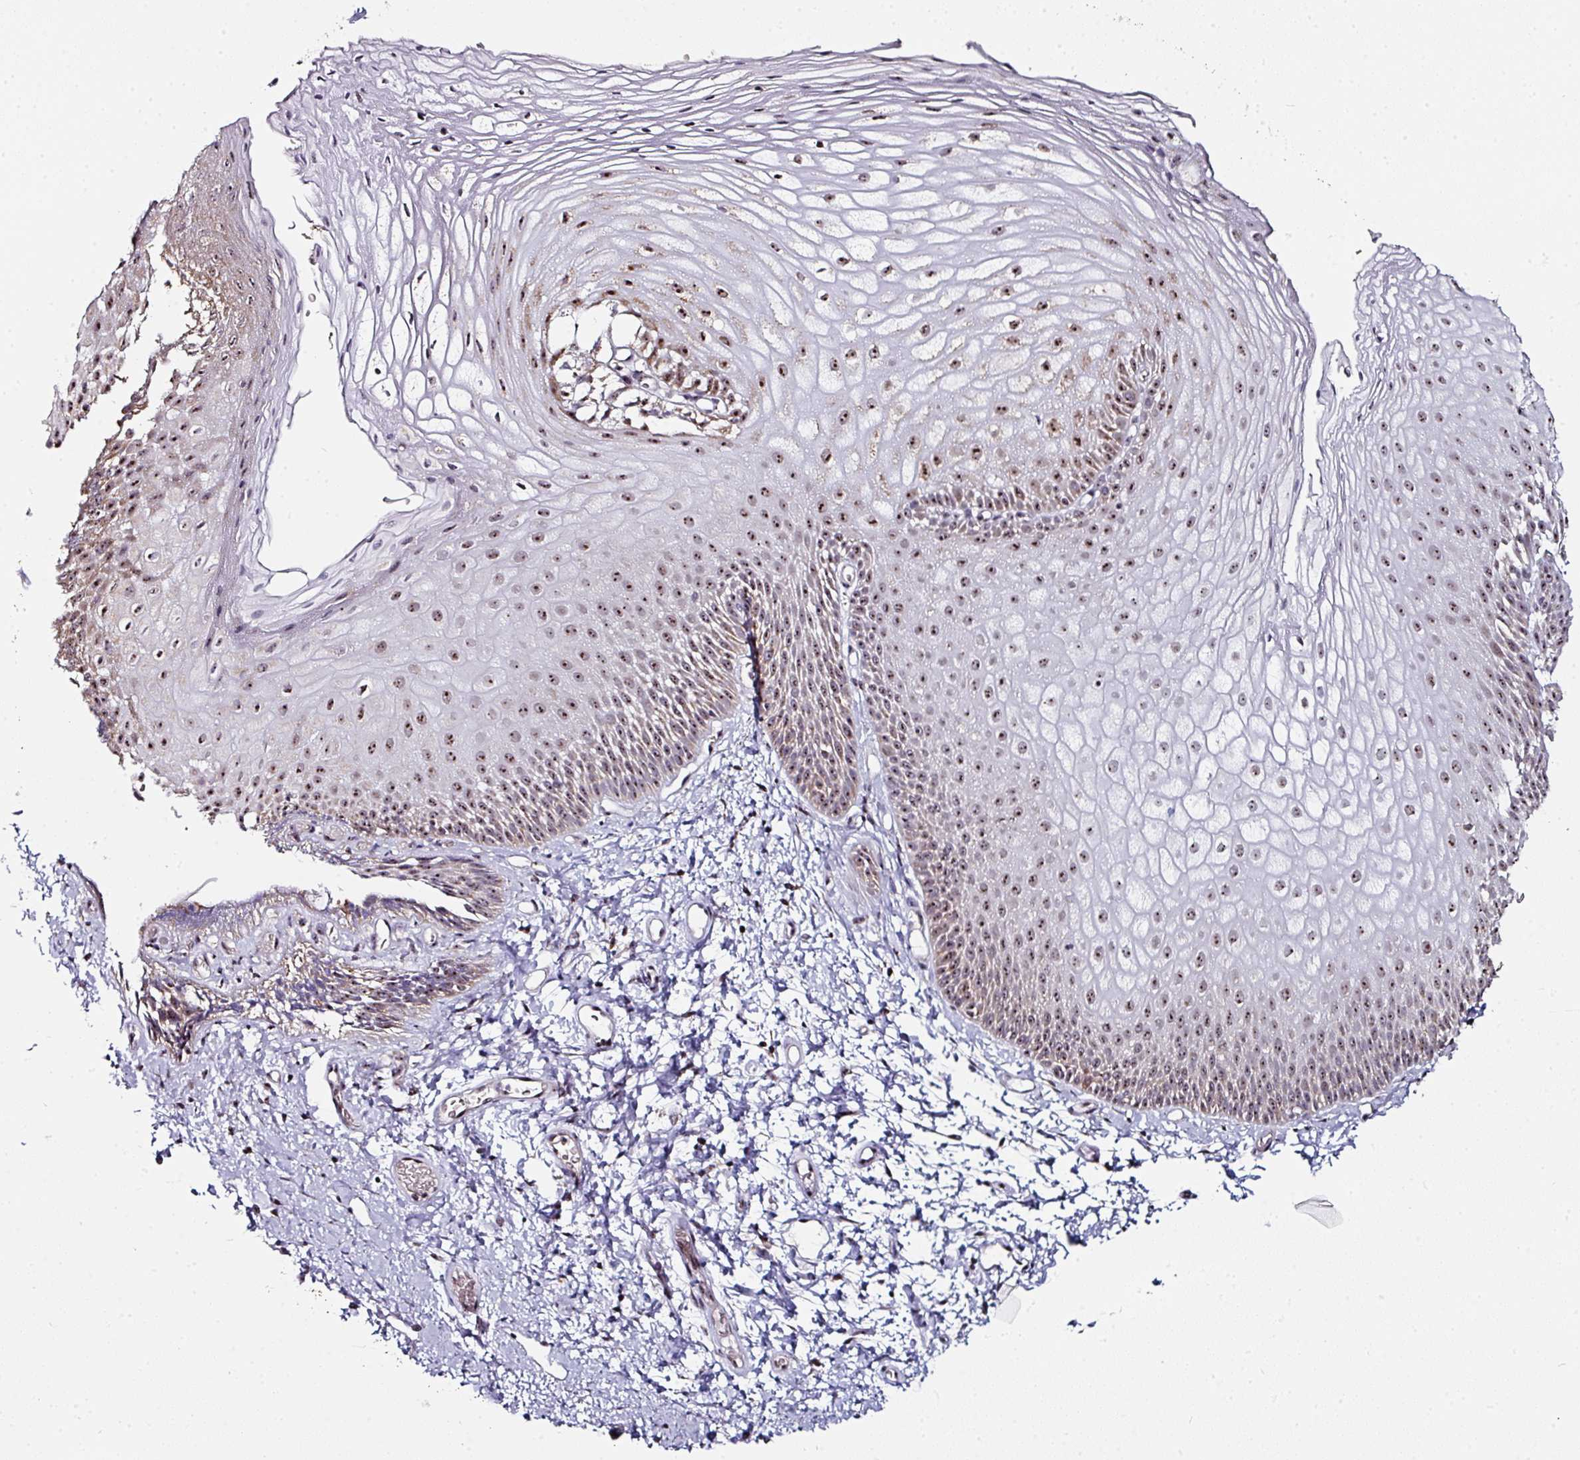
{"staining": {"intensity": "moderate", "quantity": ">75%", "location": "cytoplasmic/membranous,nuclear"}, "tissue": "skin", "cell_type": "Epidermal cells", "image_type": "normal", "snomed": [{"axis": "morphology", "description": "Normal tissue, NOS"}, {"axis": "topography", "description": "Anal"}], "caption": "IHC (DAB) staining of unremarkable human skin exhibits moderate cytoplasmic/membranous,nuclear protein expression in about >75% of epidermal cells.", "gene": "NACC2", "patient": {"sex": "female", "age": 40}}